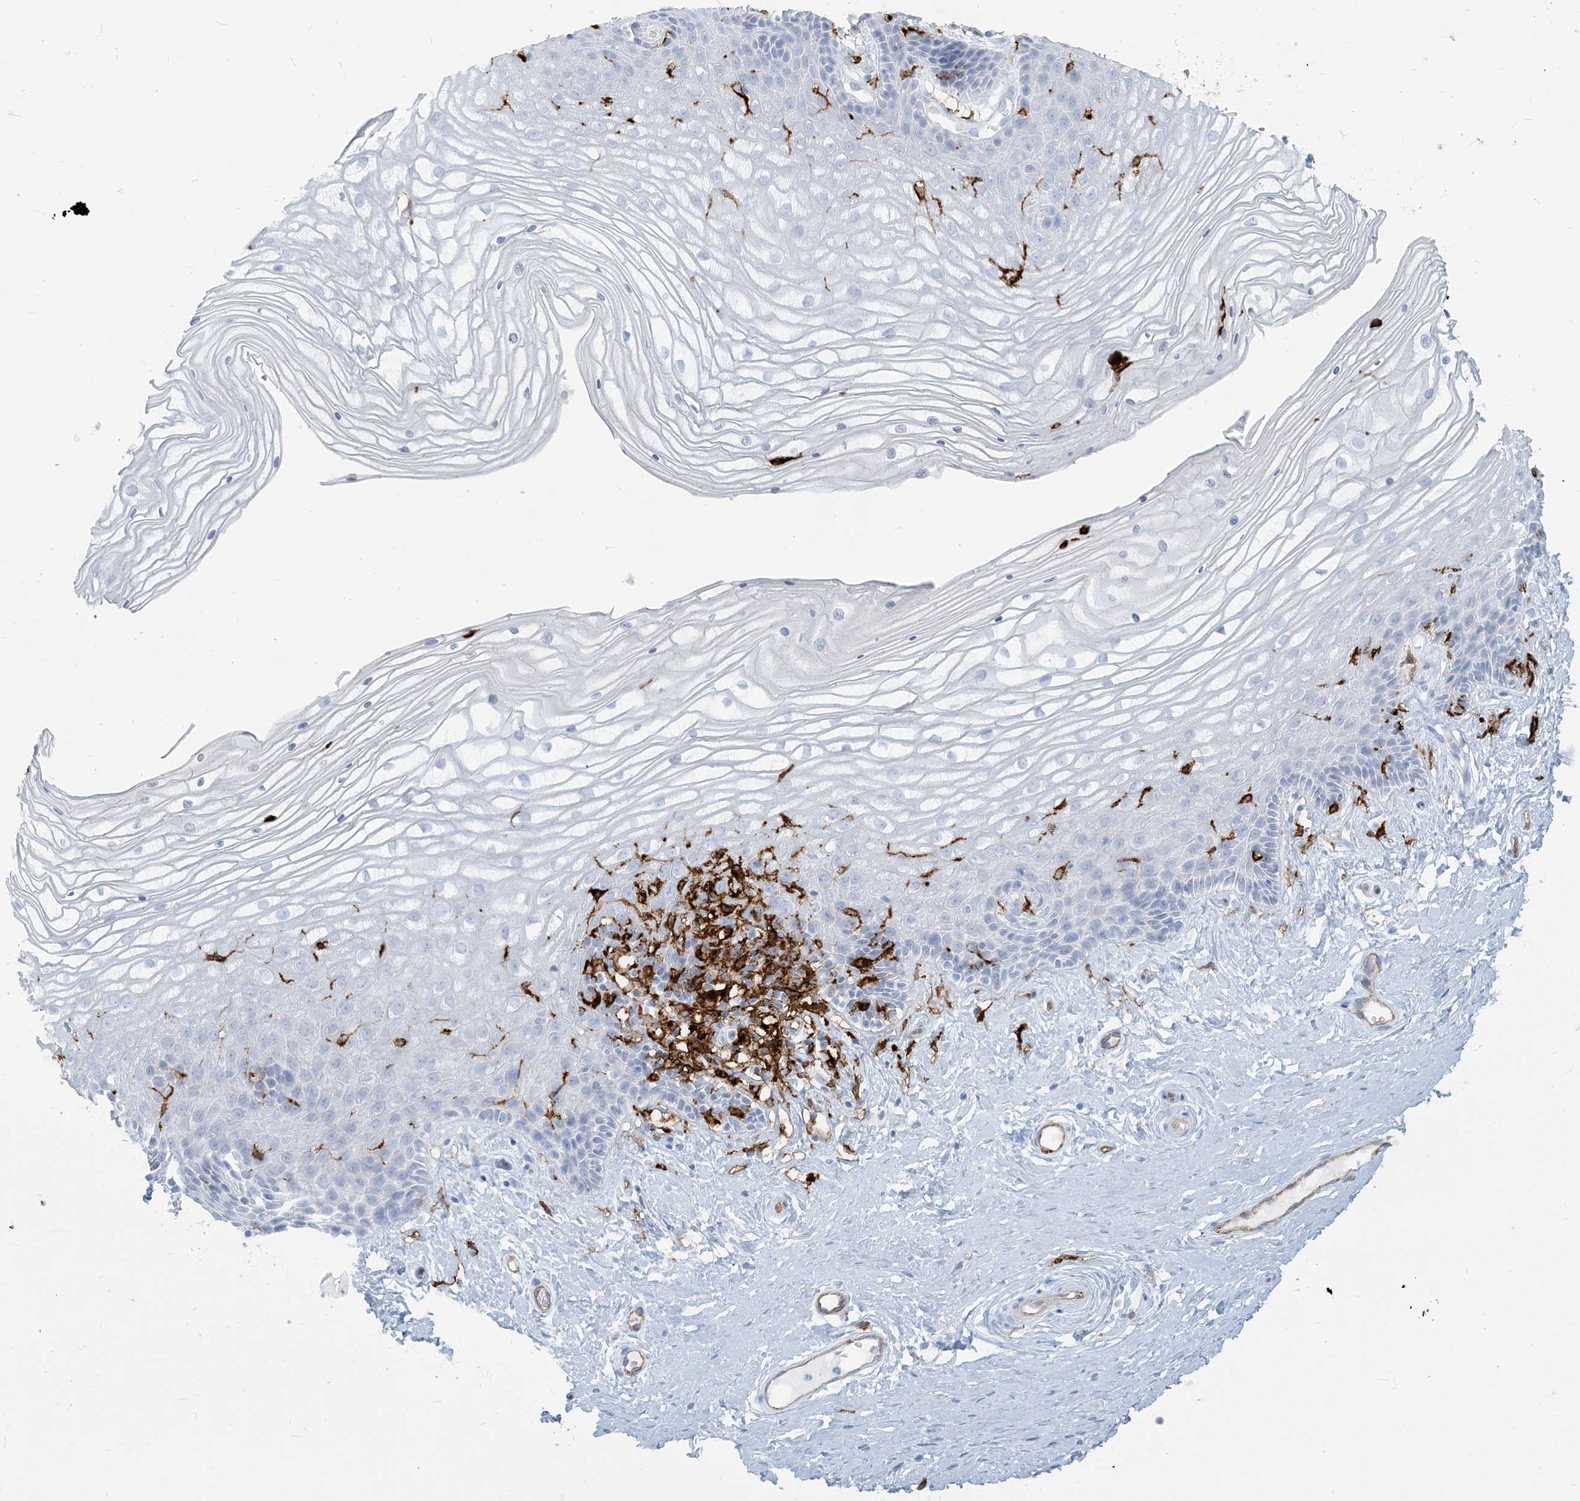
{"staining": {"intensity": "negative", "quantity": "none", "location": "none"}, "tissue": "vagina", "cell_type": "Squamous epithelial cells", "image_type": "normal", "snomed": [{"axis": "morphology", "description": "Normal tissue, NOS"}, {"axis": "topography", "description": "Vagina"}, {"axis": "topography", "description": "Cervix"}], "caption": "Human vagina stained for a protein using immunohistochemistry displays no expression in squamous epithelial cells.", "gene": "HLA", "patient": {"sex": "female", "age": 40}}